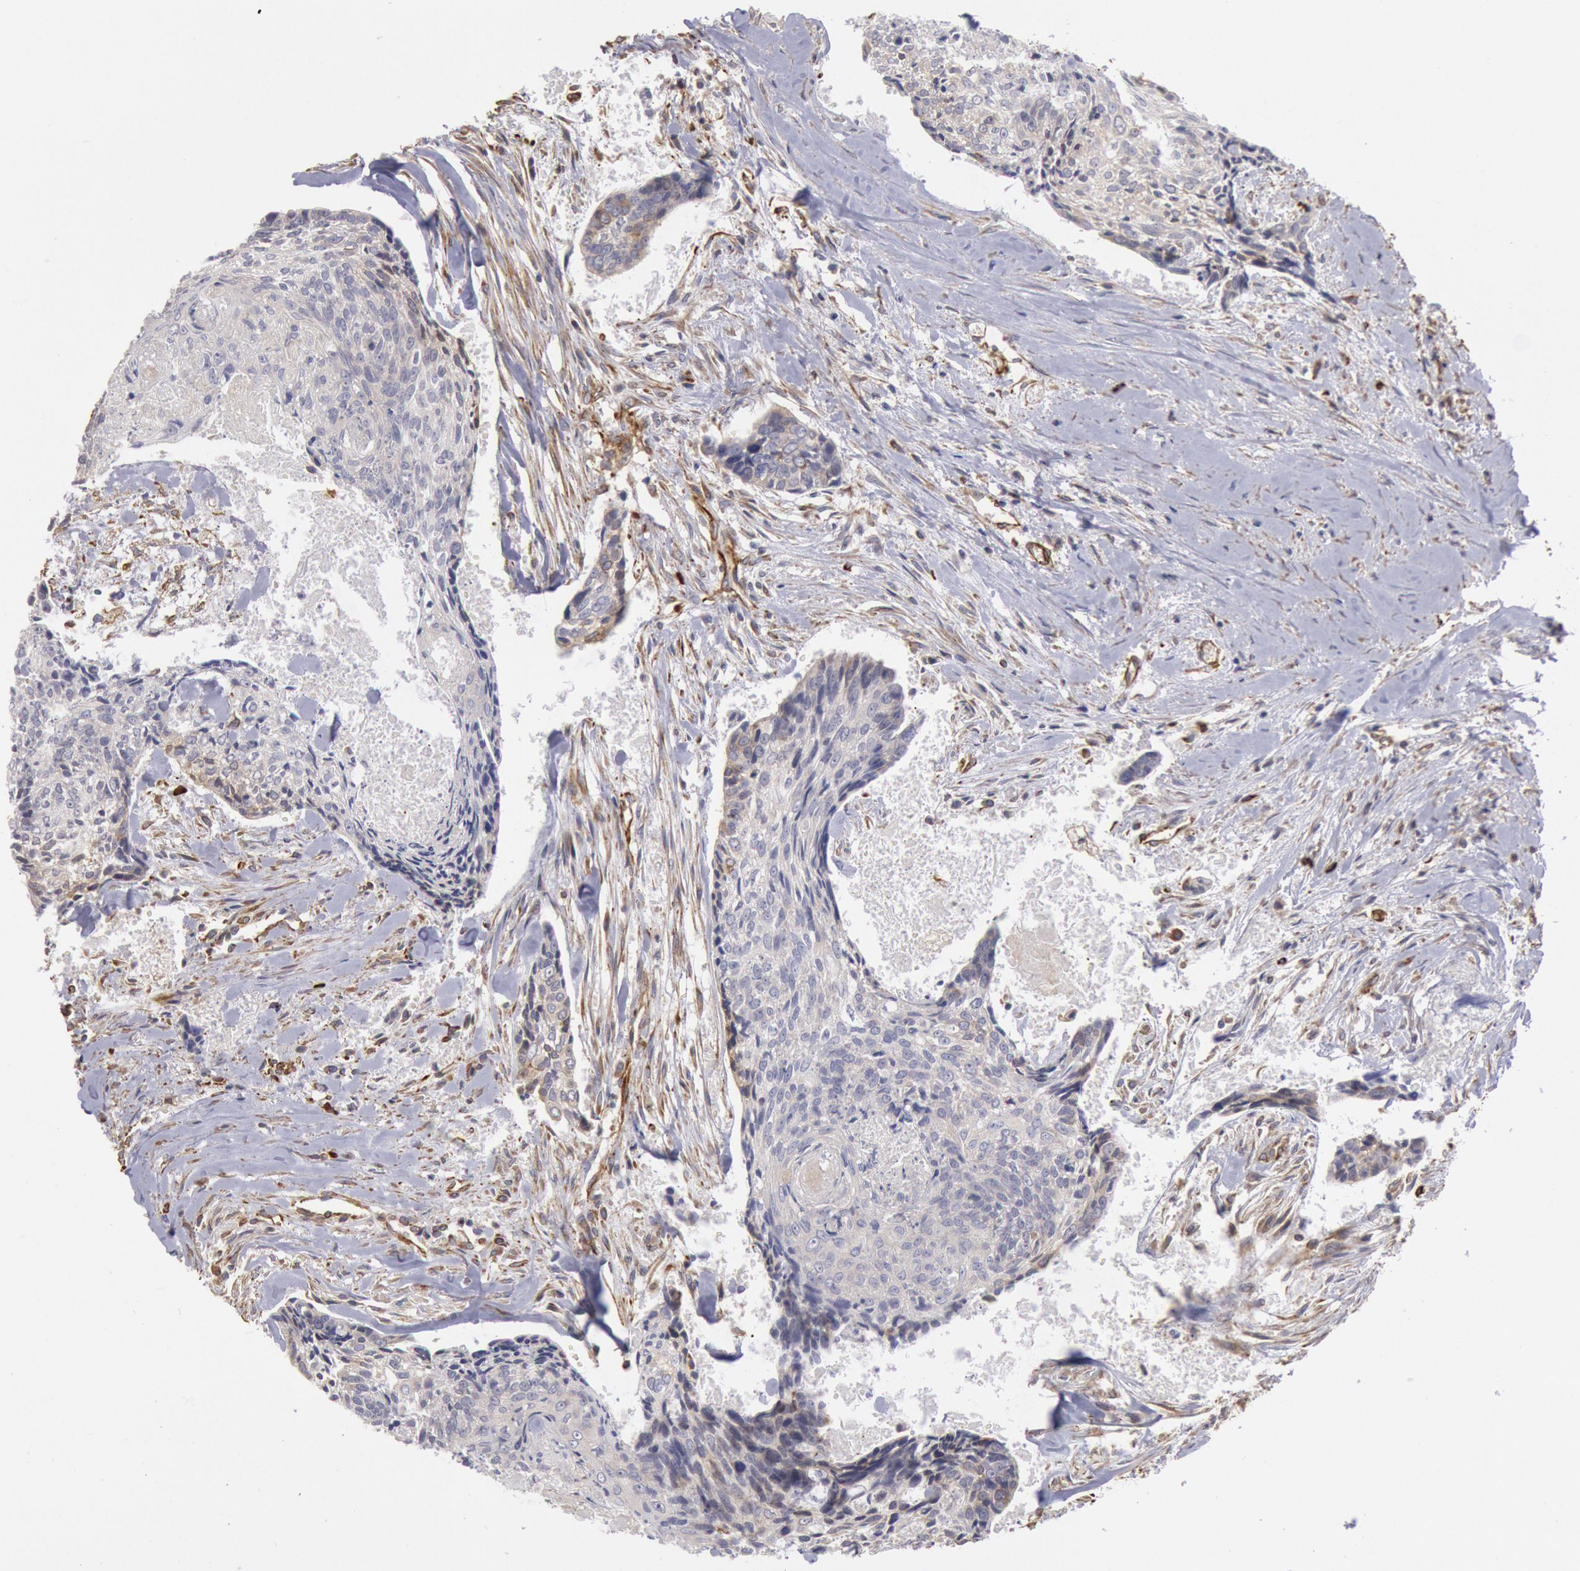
{"staining": {"intensity": "weak", "quantity": "<25%", "location": "cytoplasmic/membranous"}, "tissue": "head and neck cancer", "cell_type": "Tumor cells", "image_type": "cancer", "snomed": [{"axis": "morphology", "description": "Squamous cell carcinoma, NOS"}, {"axis": "topography", "description": "Salivary gland"}, {"axis": "topography", "description": "Head-Neck"}], "caption": "The micrograph displays no significant expression in tumor cells of head and neck squamous cell carcinoma.", "gene": "RNF139", "patient": {"sex": "male", "age": 70}}